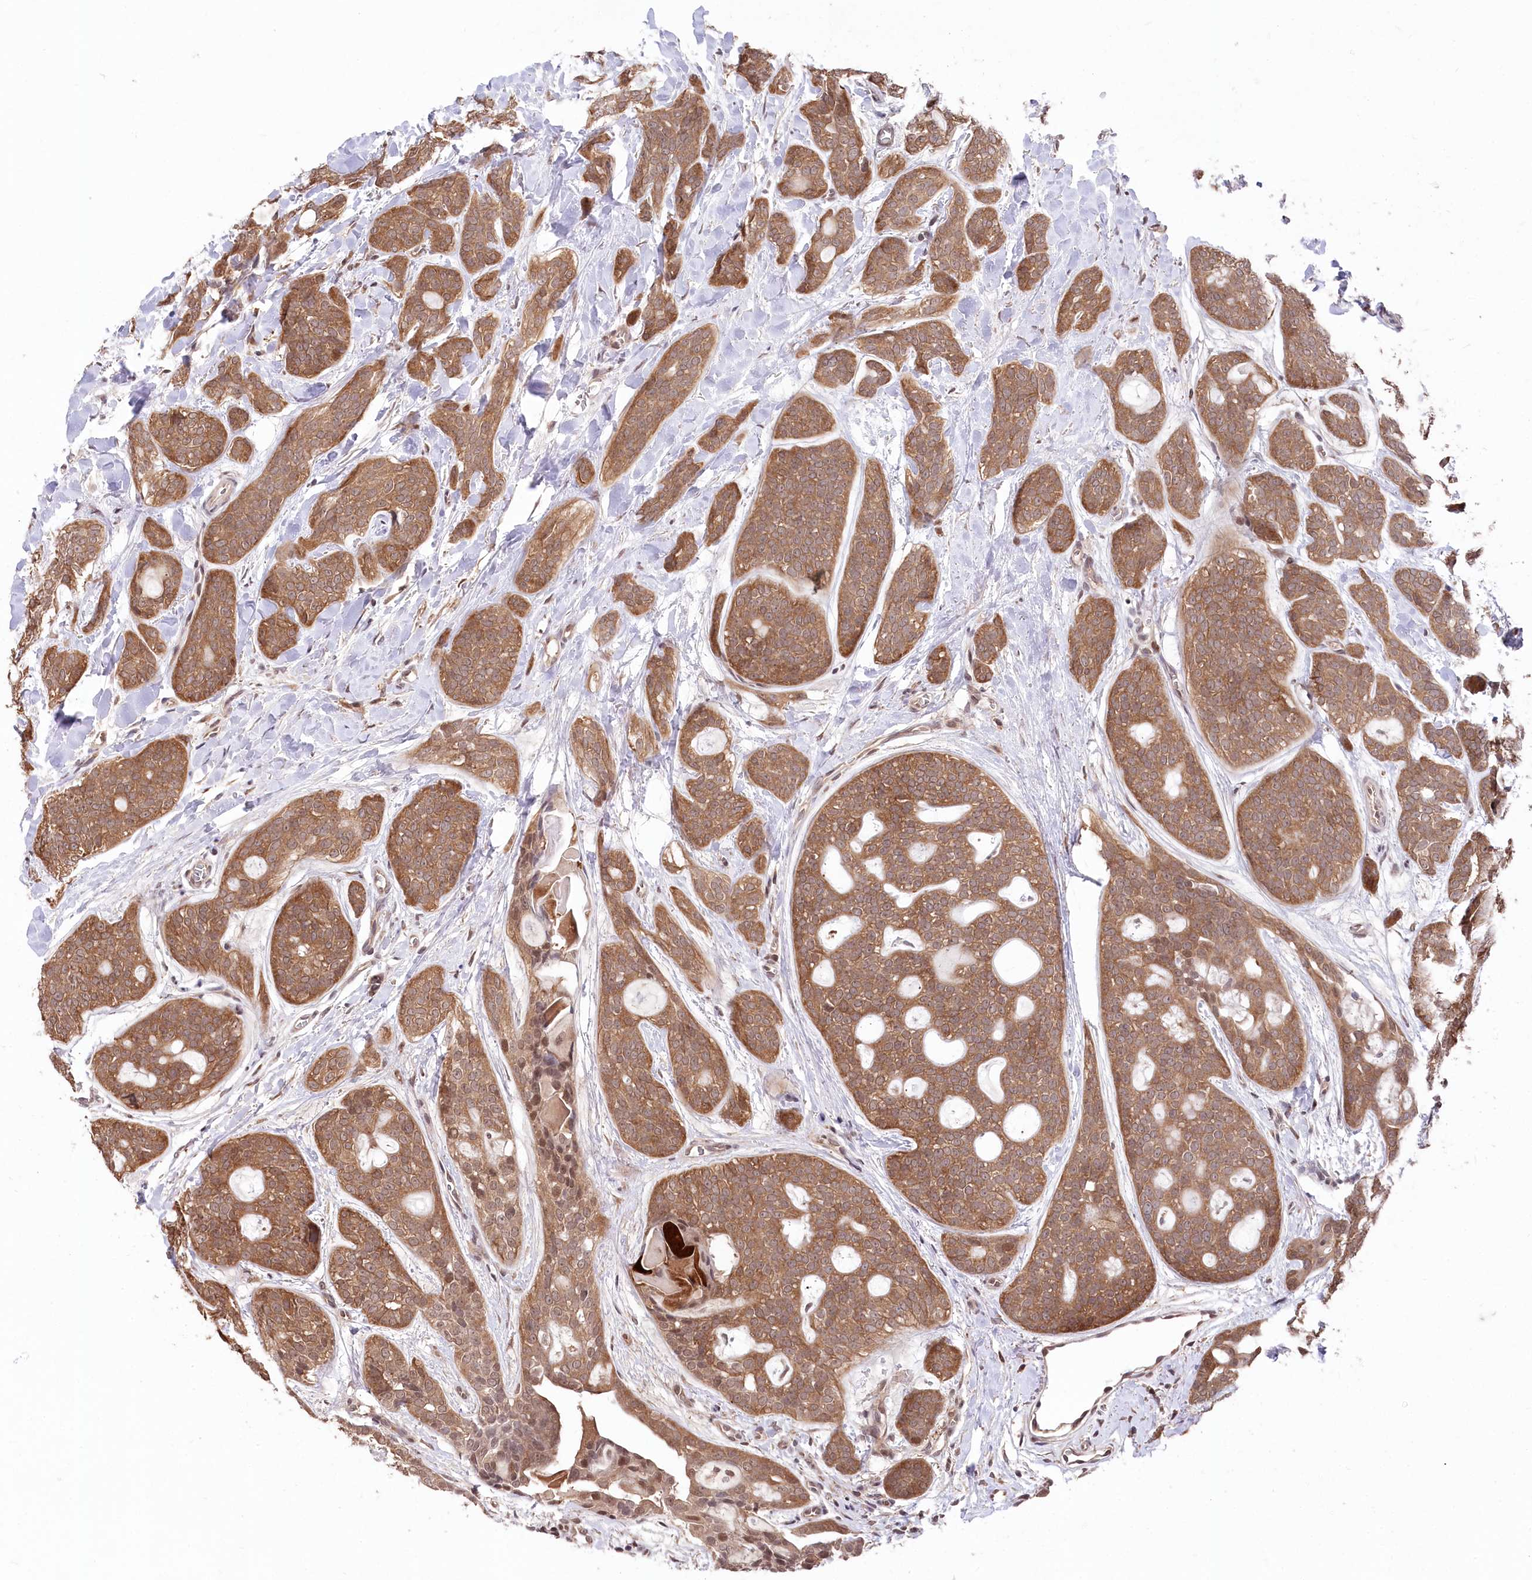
{"staining": {"intensity": "moderate", "quantity": ">75%", "location": "cytoplasmic/membranous"}, "tissue": "head and neck cancer", "cell_type": "Tumor cells", "image_type": "cancer", "snomed": [{"axis": "morphology", "description": "Adenocarcinoma, NOS"}, {"axis": "topography", "description": "Head-Neck"}], "caption": "The photomicrograph demonstrates staining of head and neck cancer, revealing moderate cytoplasmic/membranous protein positivity (brown color) within tumor cells.", "gene": "CCSER2", "patient": {"sex": "male", "age": 66}}